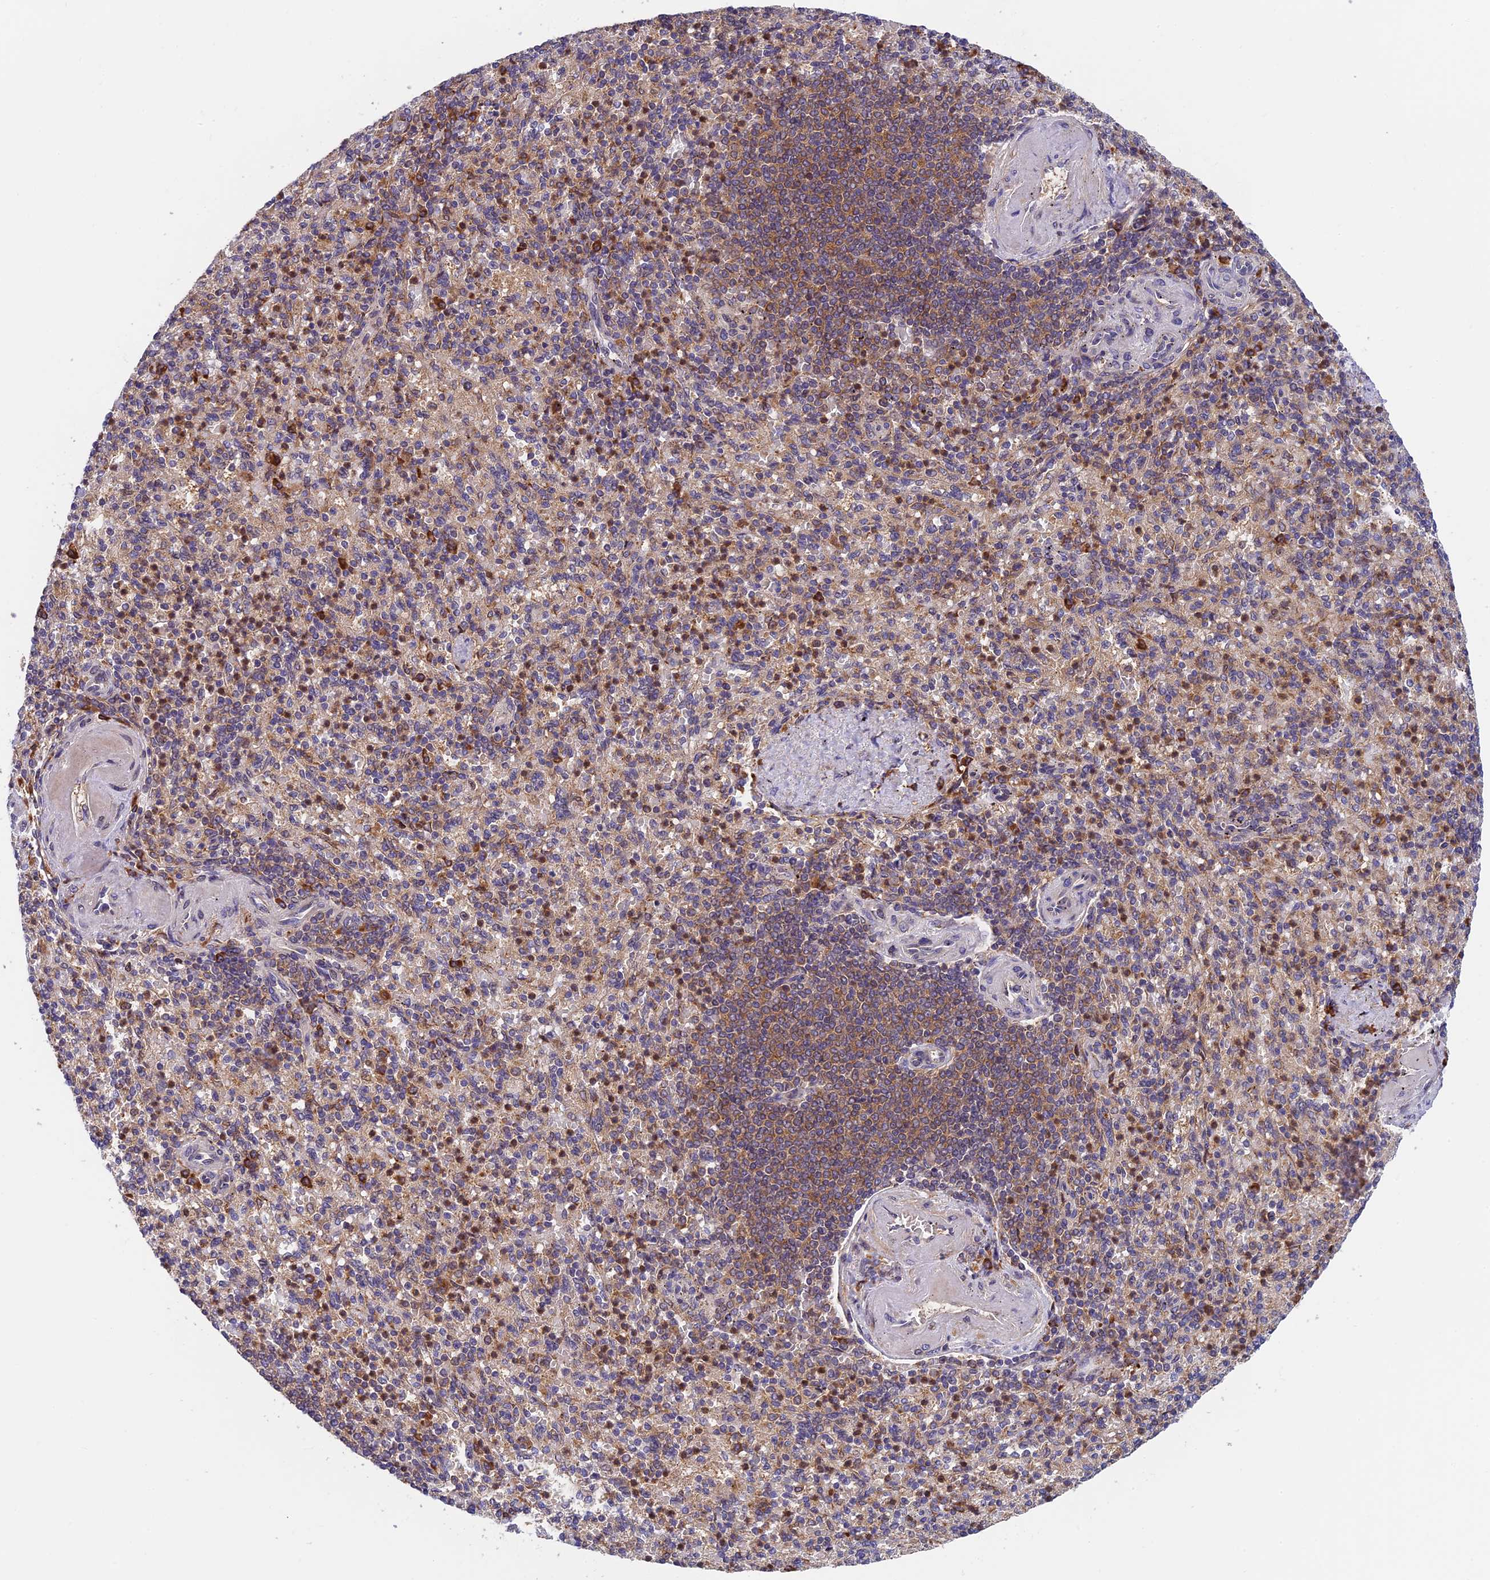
{"staining": {"intensity": "moderate", "quantity": "25%-75%", "location": "cytoplasmic/membranous"}, "tissue": "spleen", "cell_type": "Cells in red pulp", "image_type": "normal", "snomed": [{"axis": "morphology", "description": "Normal tissue, NOS"}, {"axis": "topography", "description": "Spleen"}], "caption": "Human spleen stained with a brown dye reveals moderate cytoplasmic/membranous positive positivity in about 25%-75% of cells in red pulp.", "gene": "IPO5", "patient": {"sex": "female", "age": 74}}